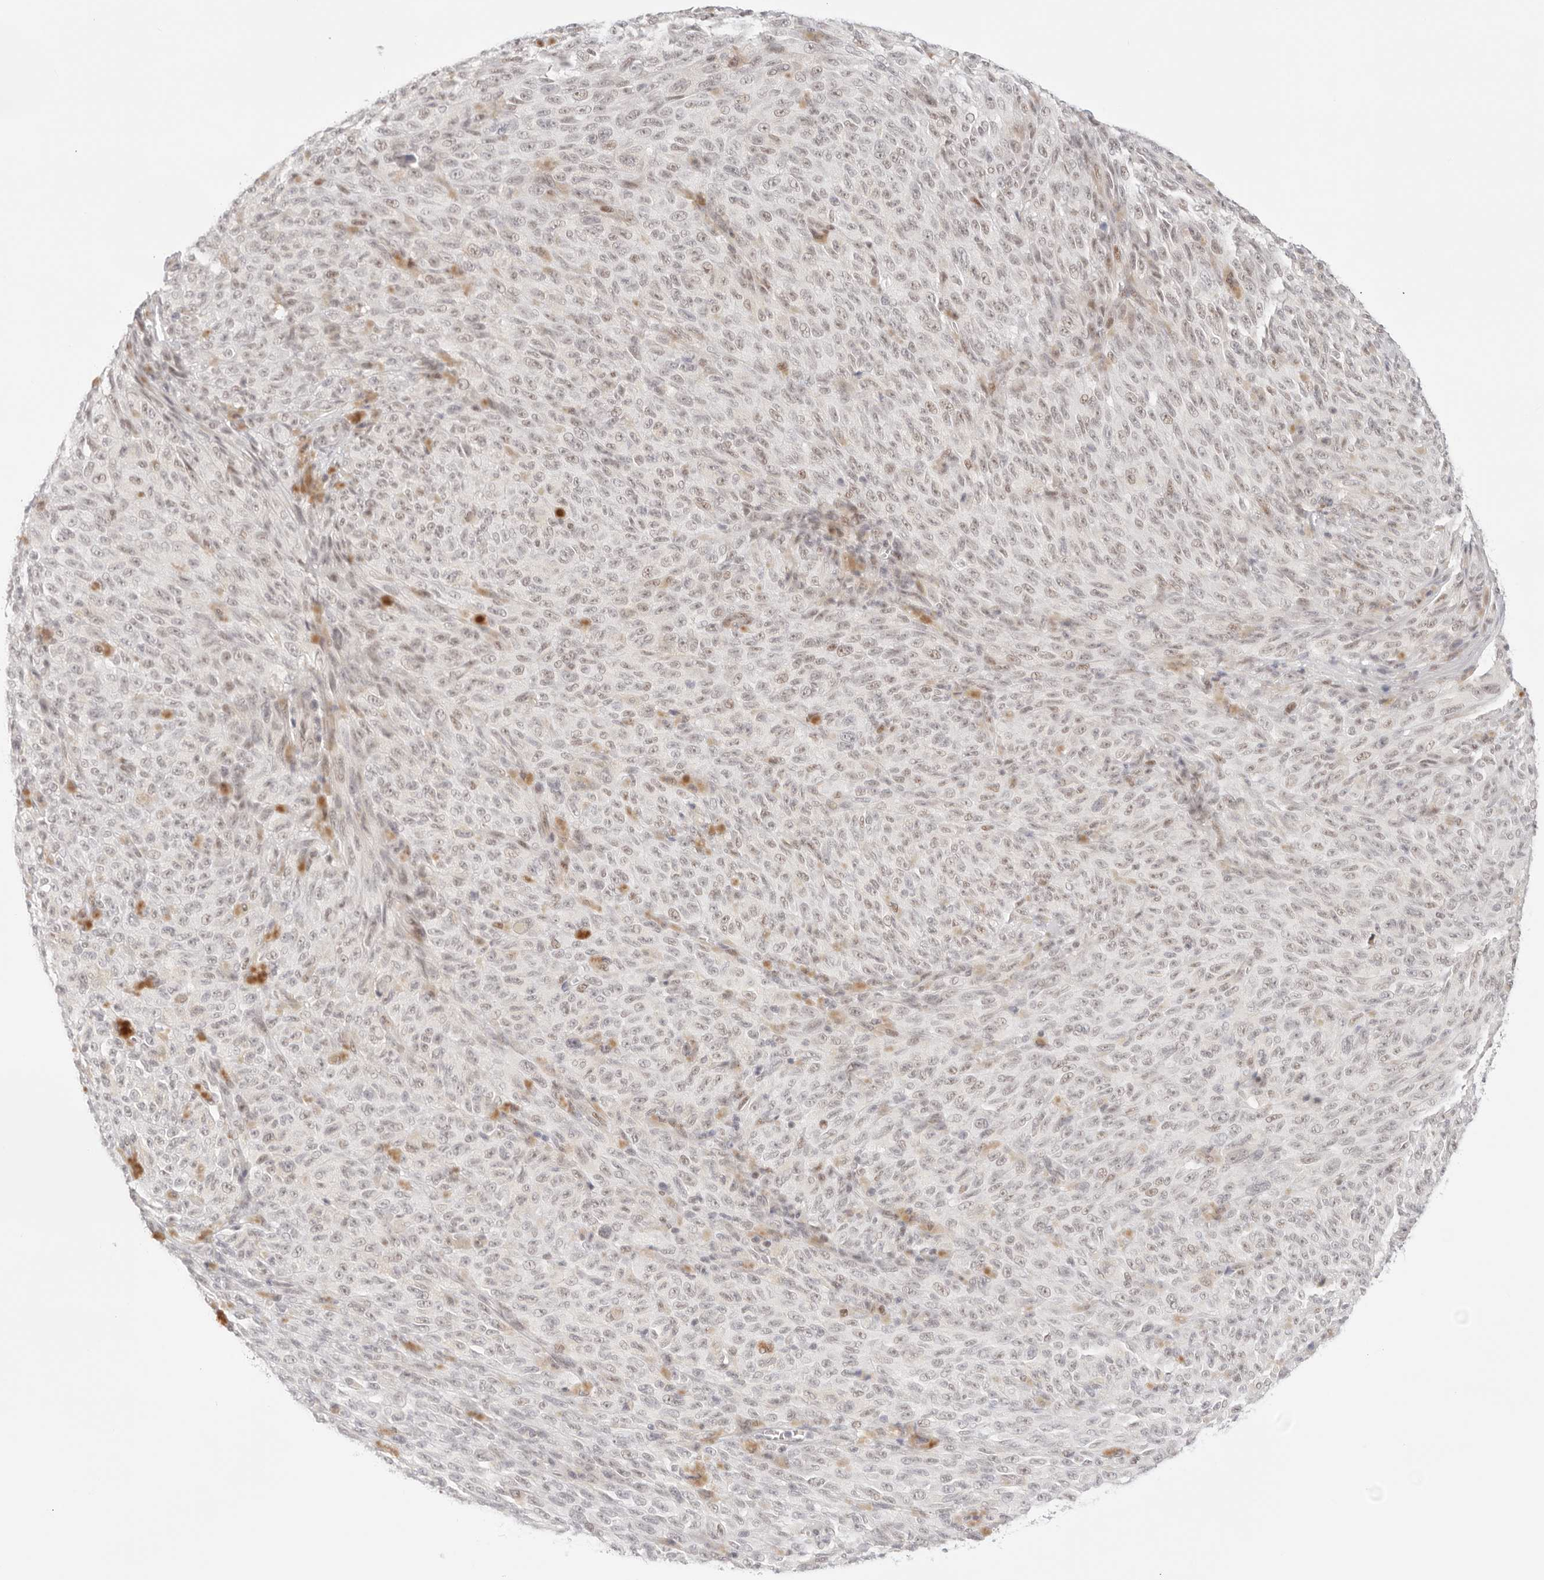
{"staining": {"intensity": "negative", "quantity": "none", "location": "none"}, "tissue": "melanoma", "cell_type": "Tumor cells", "image_type": "cancer", "snomed": [{"axis": "morphology", "description": "Malignant melanoma, NOS"}, {"axis": "topography", "description": "Skin"}], "caption": "This histopathology image is of melanoma stained with immunohistochemistry to label a protein in brown with the nuclei are counter-stained blue. There is no staining in tumor cells.", "gene": "GTF2E2", "patient": {"sex": "female", "age": 82}}